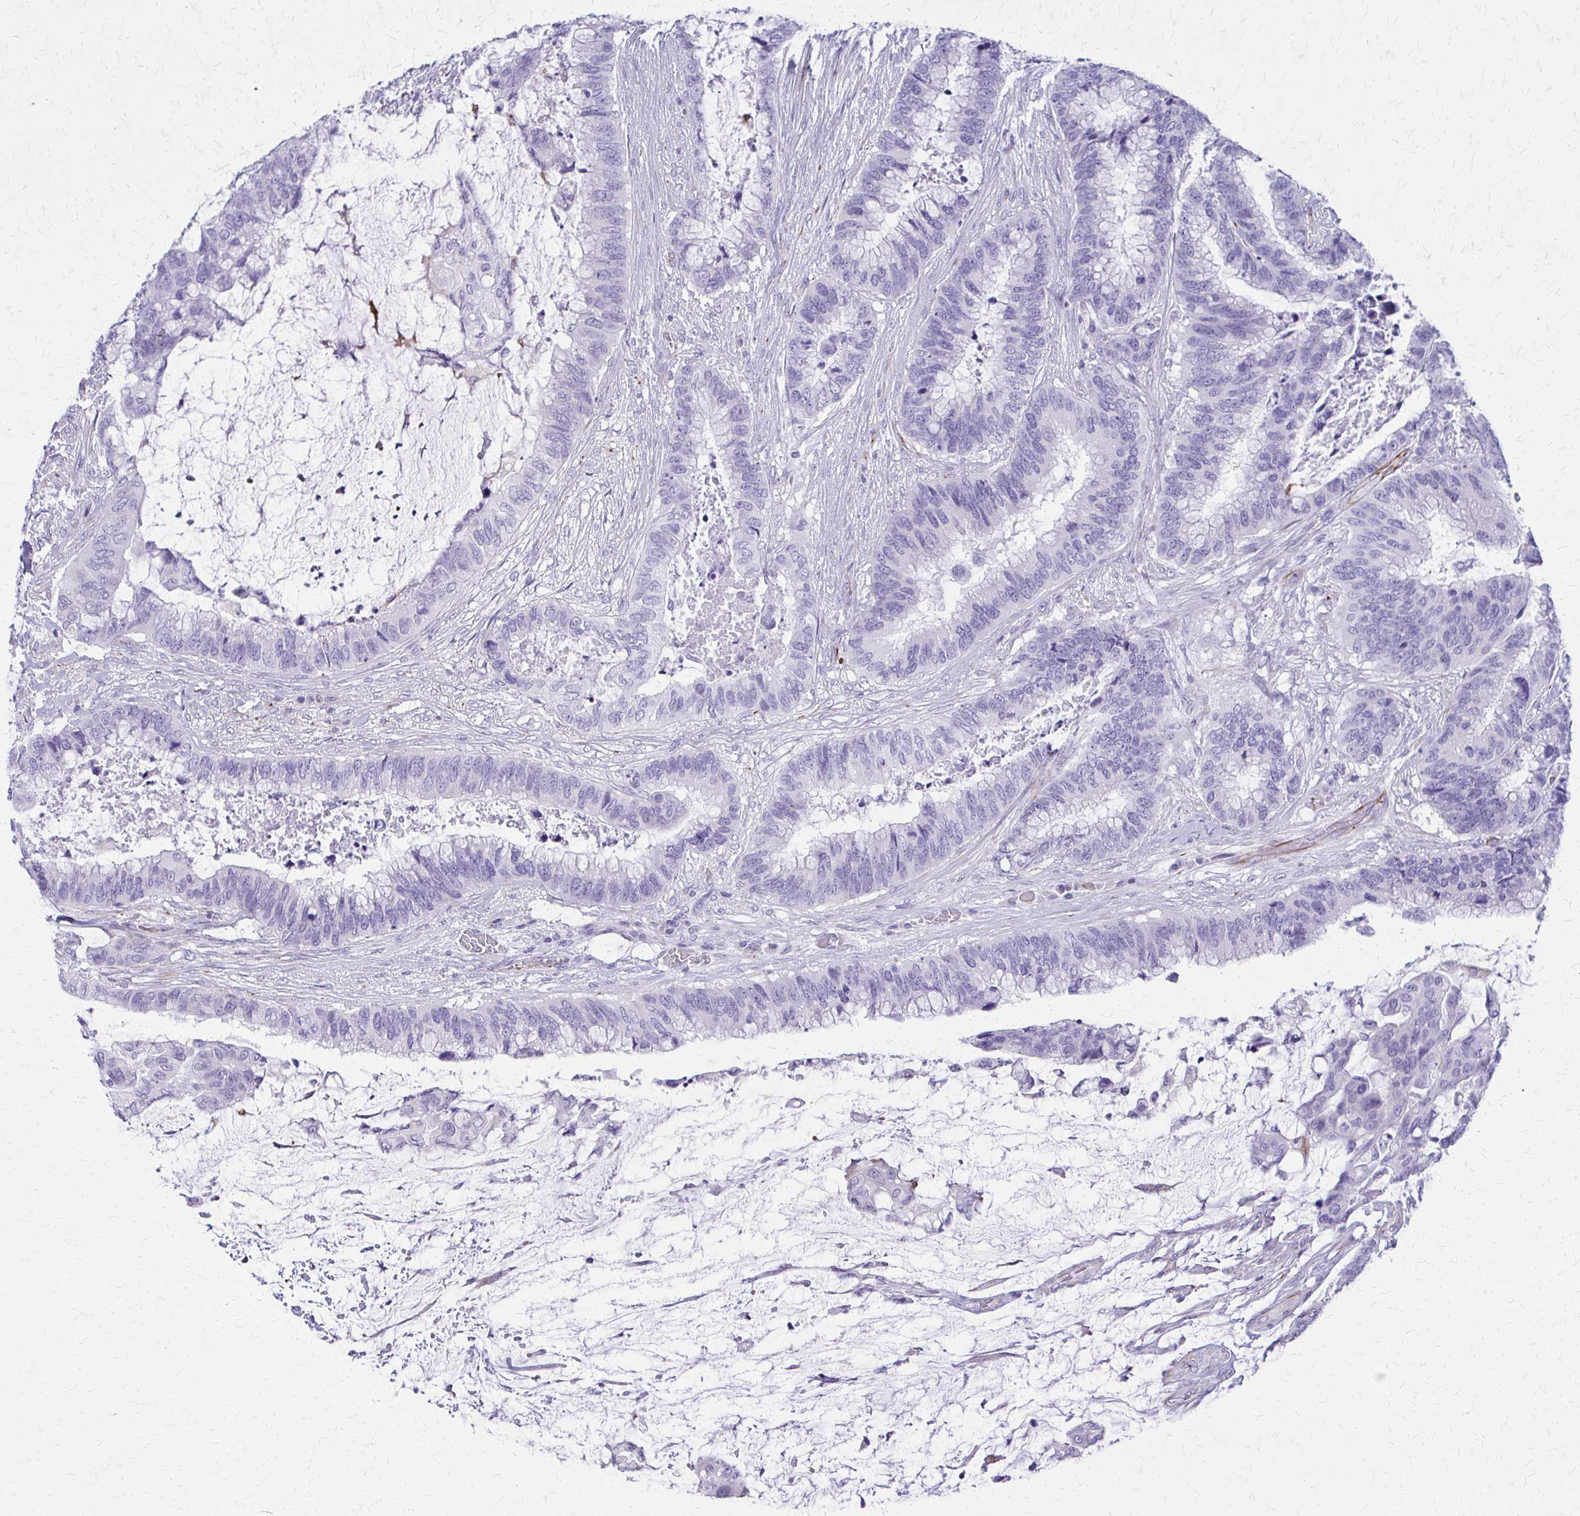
{"staining": {"intensity": "negative", "quantity": "none", "location": "none"}, "tissue": "colorectal cancer", "cell_type": "Tumor cells", "image_type": "cancer", "snomed": [{"axis": "morphology", "description": "Adenocarcinoma, NOS"}, {"axis": "topography", "description": "Rectum"}], "caption": "The image demonstrates no significant positivity in tumor cells of colorectal cancer.", "gene": "TRIM6", "patient": {"sex": "female", "age": 59}}